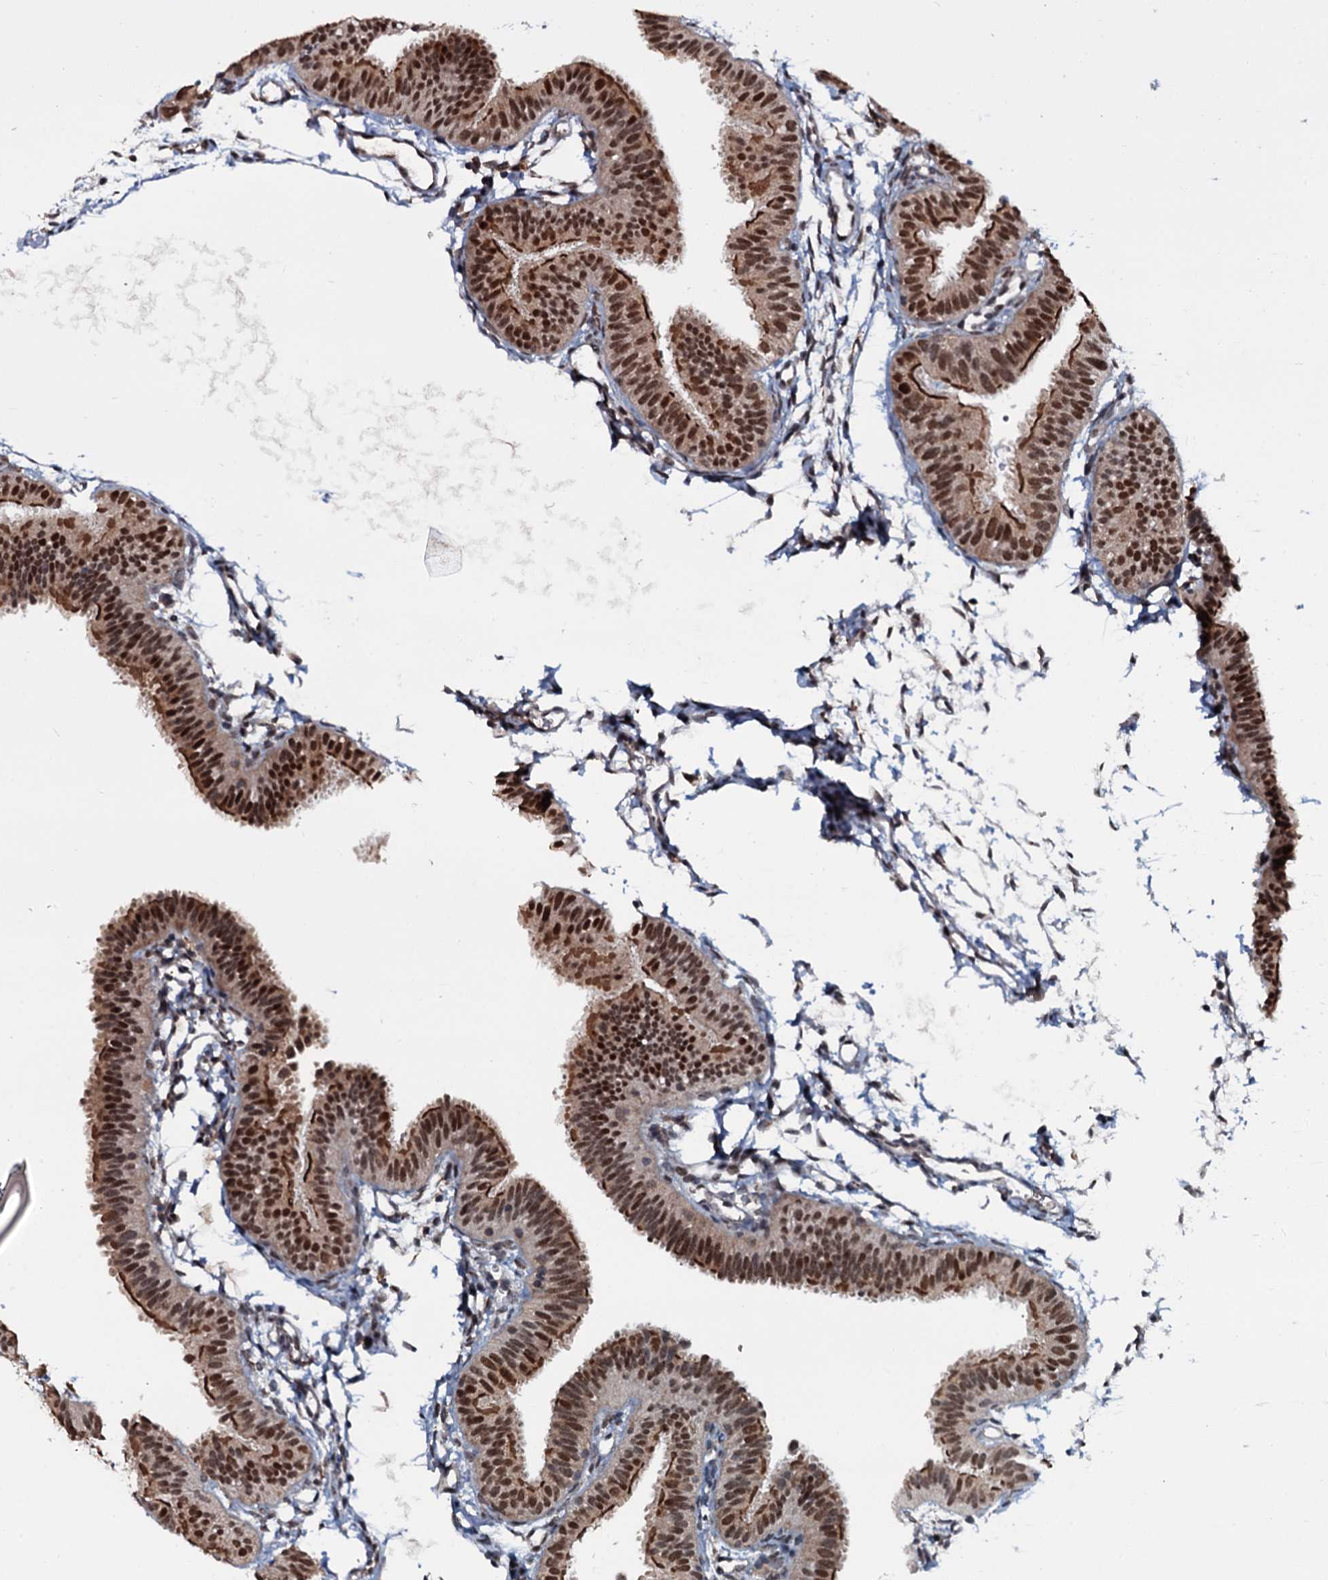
{"staining": {"intensity": "strong", "quantity": ">75%", "location": "cytoplasmic/membranous,nuclear"}, "tissue": "fallopian tube", "cell_type": "Glandular cells", "image_type": "normal", "snomed": [{"axis": "morphology", "description": "Normal tissue, NOS"}, {"axis": "topography", "description": "Fallopian tube"}], "caption": "This micrograph reveals IHC staining of normal human fallopian tube, with high strong cytoplasmic/membranous,nuclear staining in approximately >75% of glandular cells.", "gene": "HDDC3", "patient": {"sex": "female", "age": 35}}